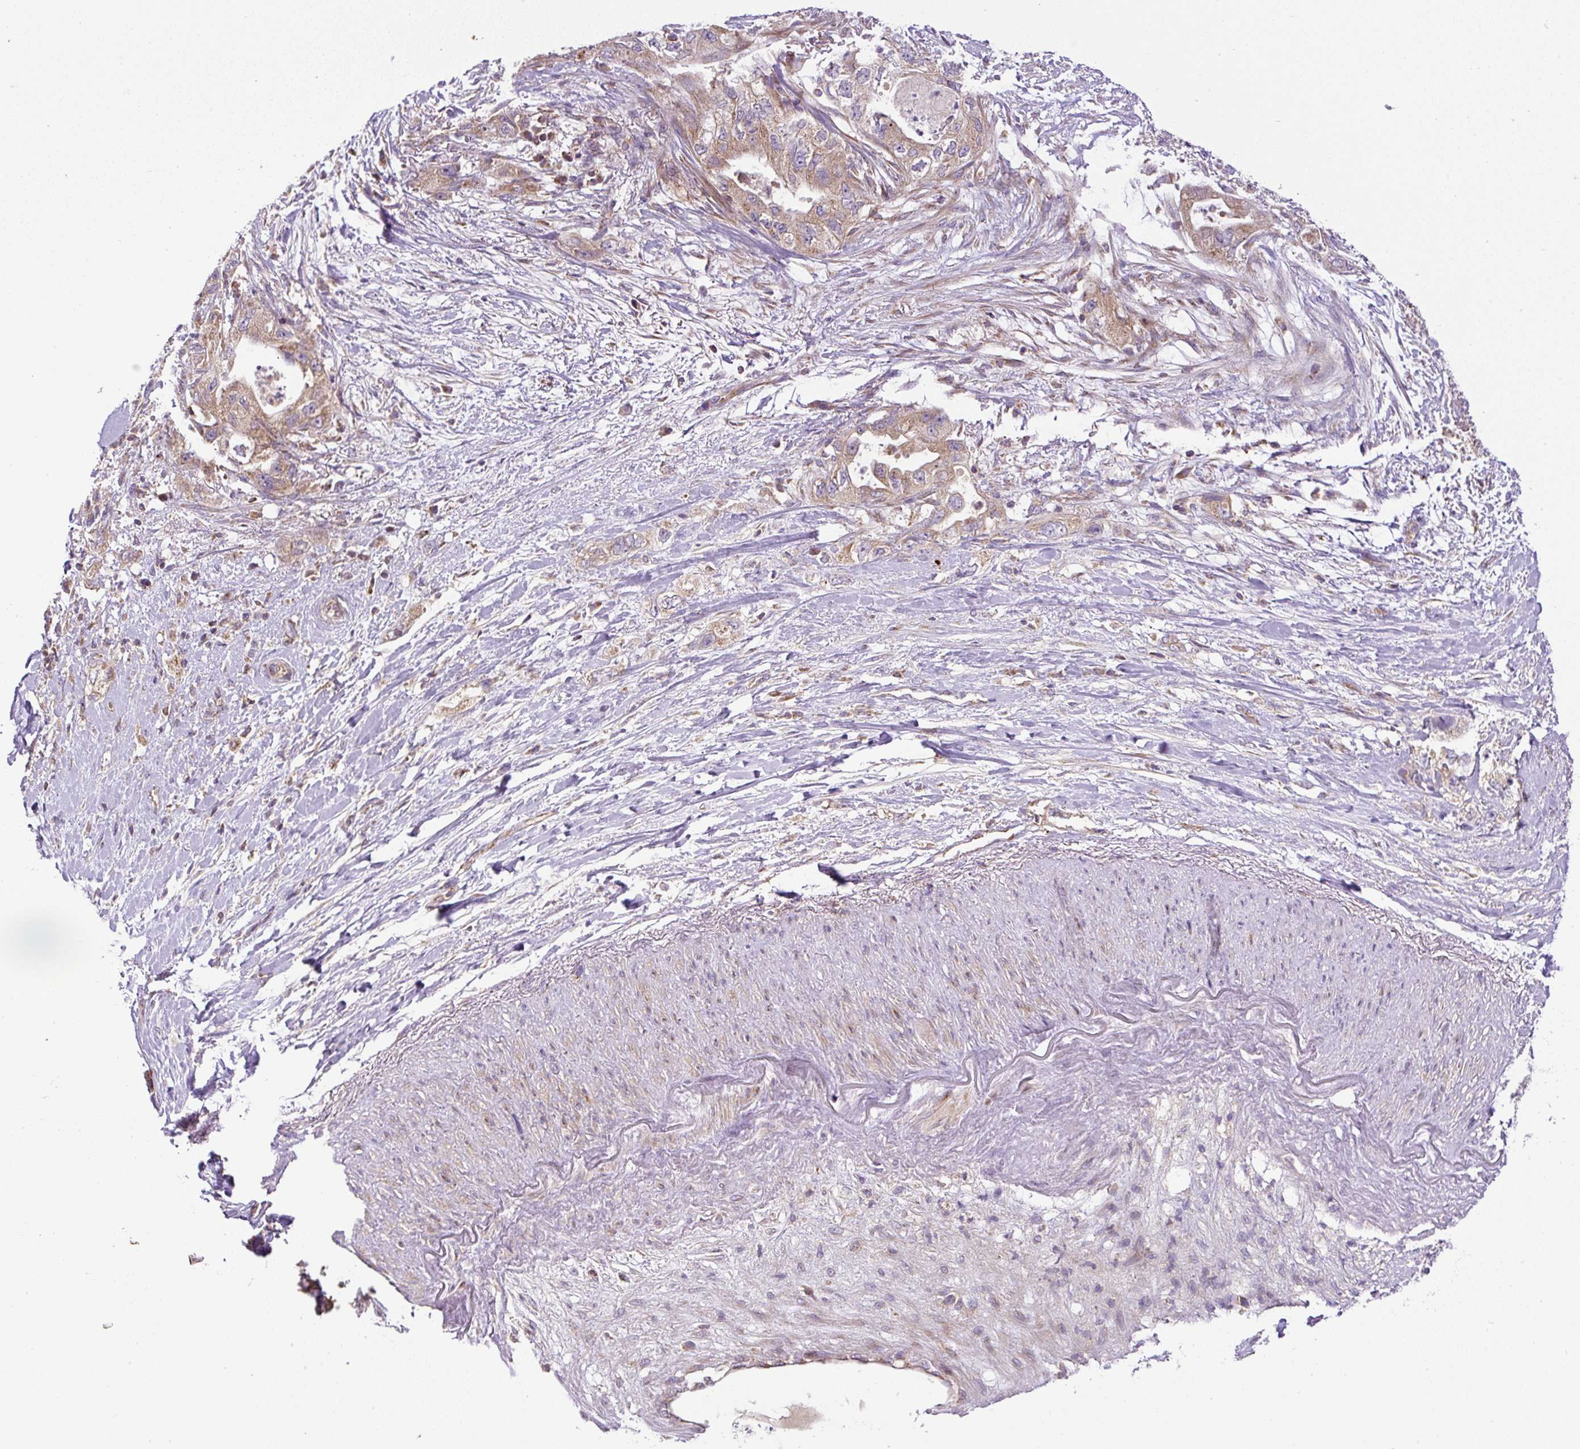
{"staining": {"intensity": "moderate", "quantity": ">75%", "location": "cytoplasmic/membranous"}, "tissue": "pancreatic cancer", "cell_type": "Tumor cells", "image_type": "cancer", "snomed": [{"axis": "morphology", "description": "Adenocarcinoma, NOS"}, {"axis": "topography", "description": "Pancreas"}], "caption": "An immunohistochemistry micrograph of tumor tissue is shown. Protein staining in brown highlights moderate cytoplasmic/membranous positivity in pancreatic cancer within tumor cells.", "gene": "ZNF547", "patient": {"sex": "female", "age": 73}}